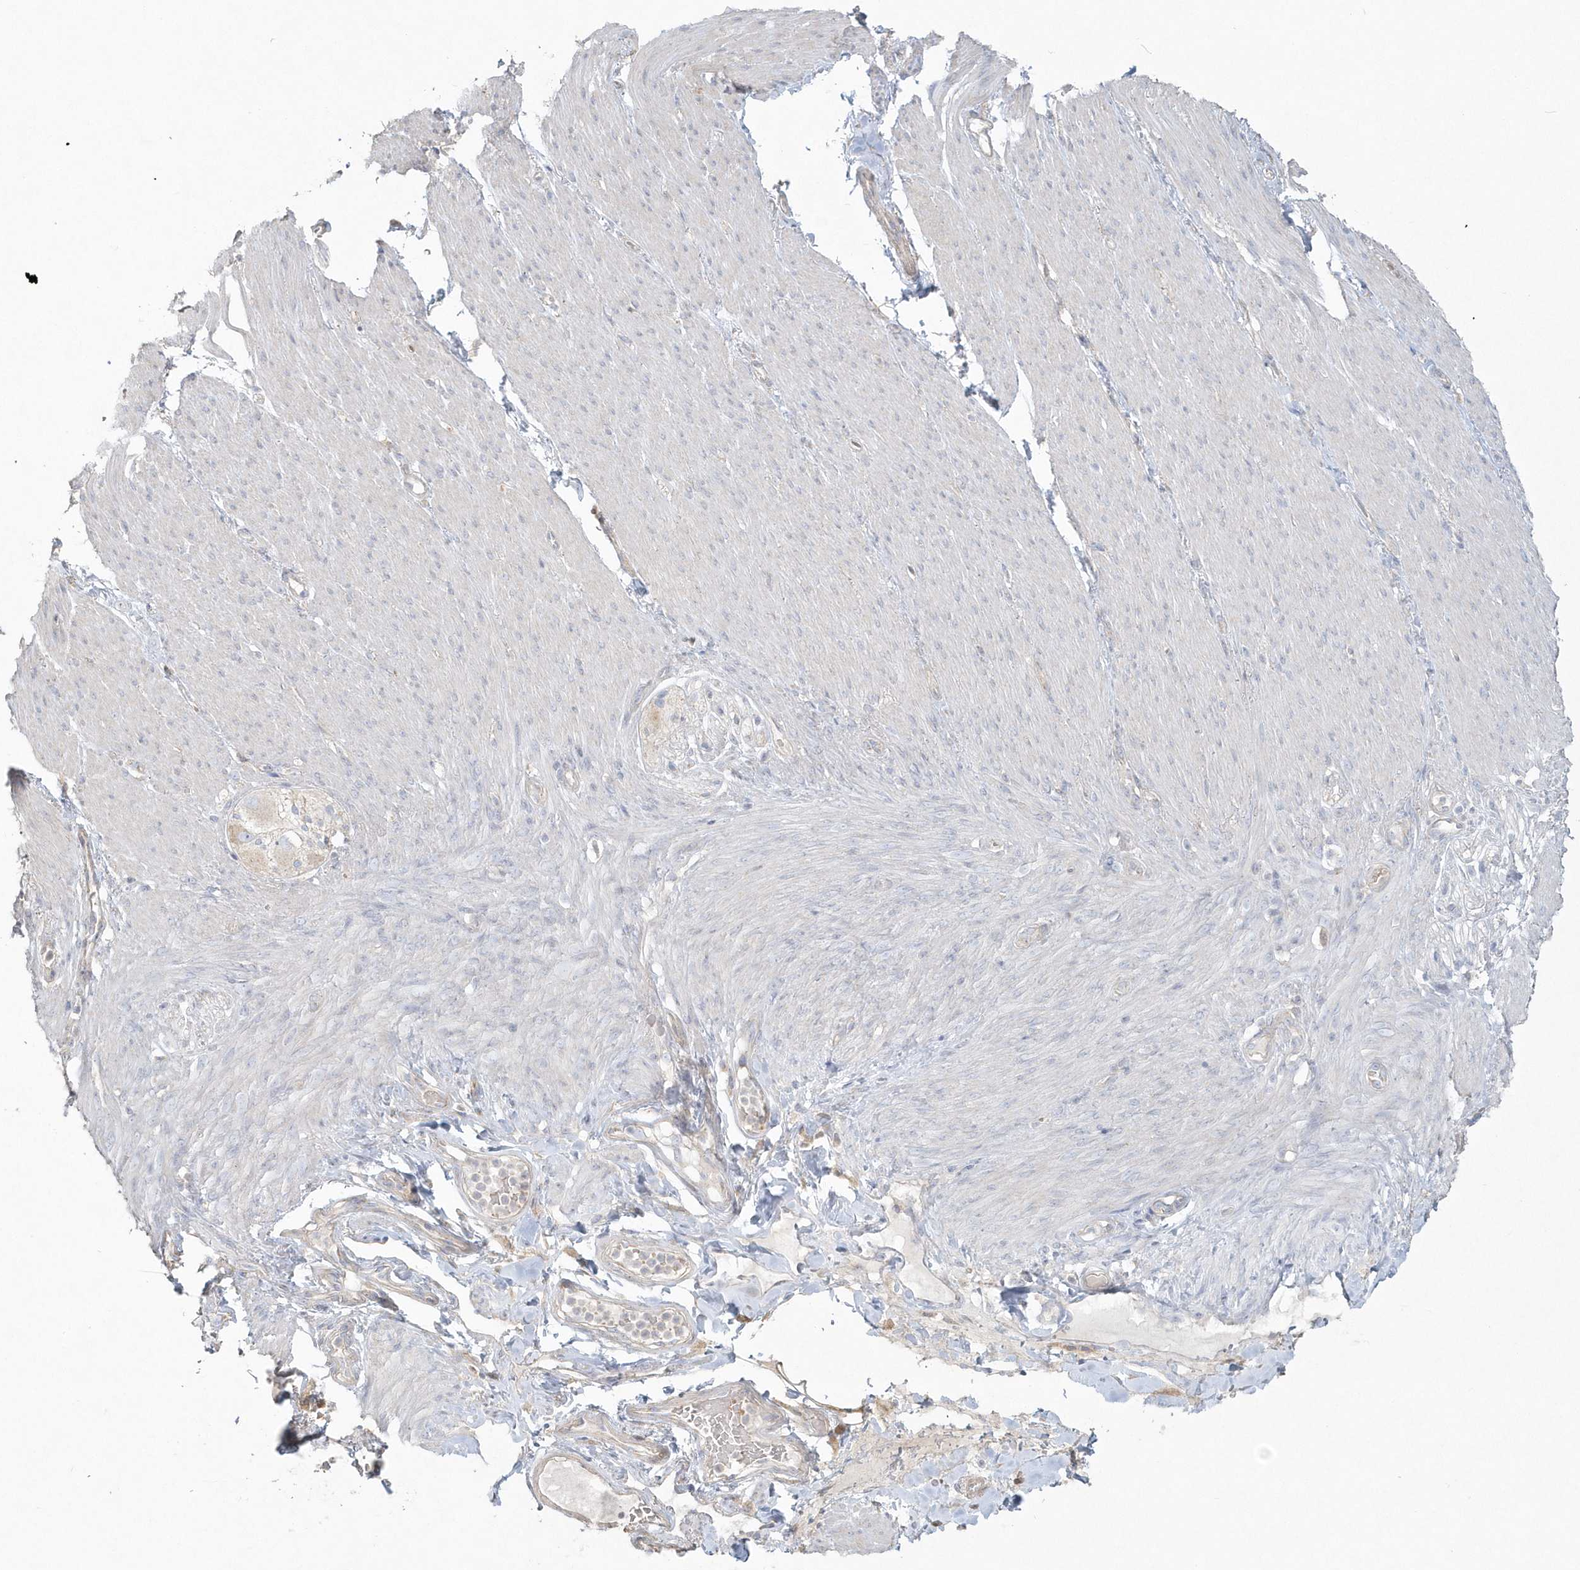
{"staining": {"intensity": "negative", "quantity": "none", "location": "none"}, "tissue": "soft tissue", "cell_type": "Chondrocytes", "image_type": "normal", "snomed": [{"axis": "morphology", "description": "Normal tissue, NOS"}, {"axis": "topography", "description": "Colon"}, {"axis": "topography", "description": "Peripheral nerve tissue"}], "caption": "Soft tissue stained for a protein using IHC exhibits no expression chondrocytes.", "gene": "BLTP3A", "patient": {"sex": "female", "age": 61}}